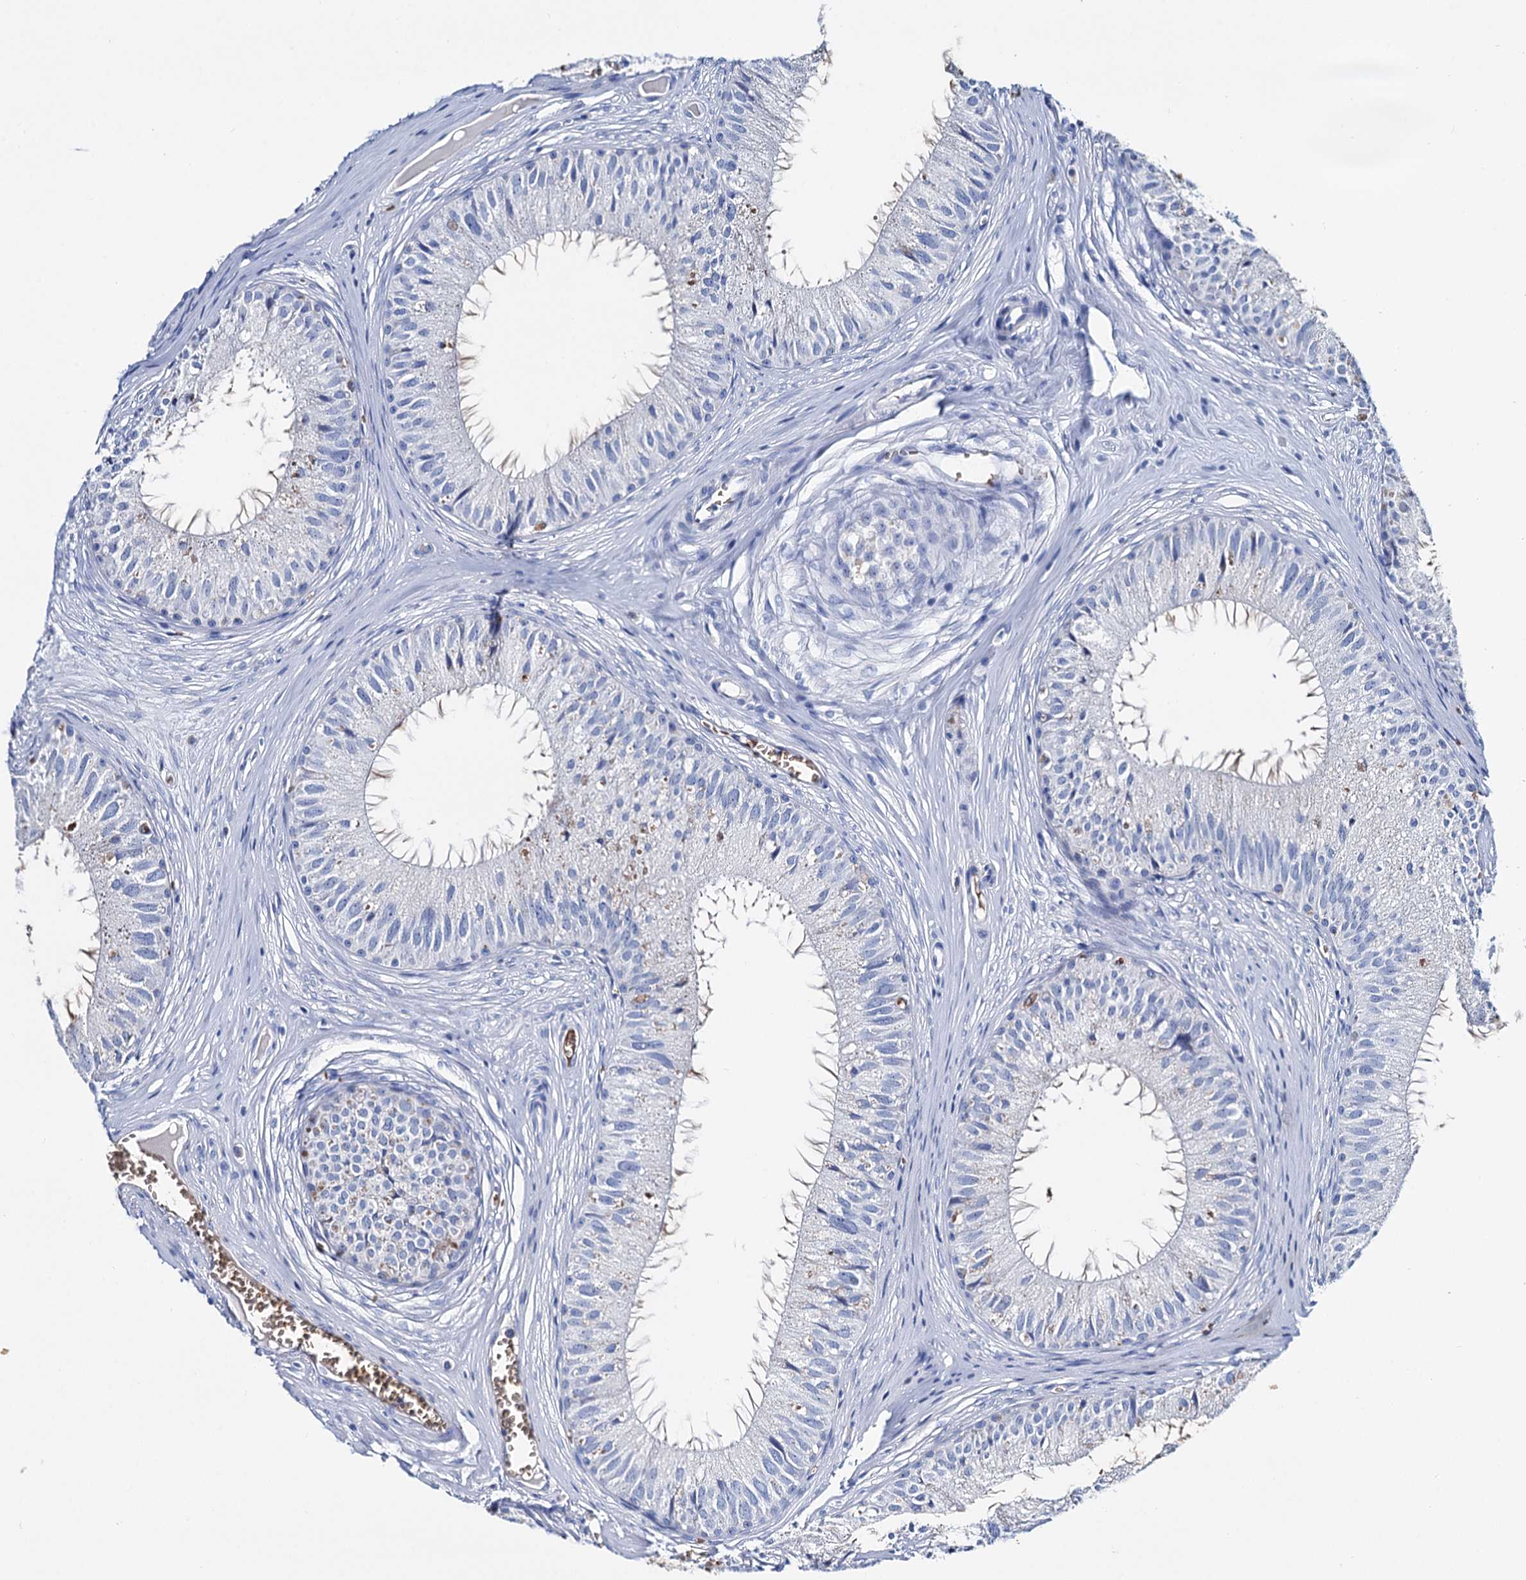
{"staining": {"intensity": "negative", "quantity": "none", "location": "none"}, "tissue": "epididymis", "cell_type": "Glandular cells", "image_type": "normal", "snomed": [{"axis": "morphology", "description": "Normal tissue, NOS"}, {"axis": "topography", "description": "Epididymis"}], "caption": "Human epididymis stained for a protein using immunohistochemistry demonstrates no expression in glandular cells.", "gene": "RPUSD3", "patient": {"sex": "male", "age": 36}}